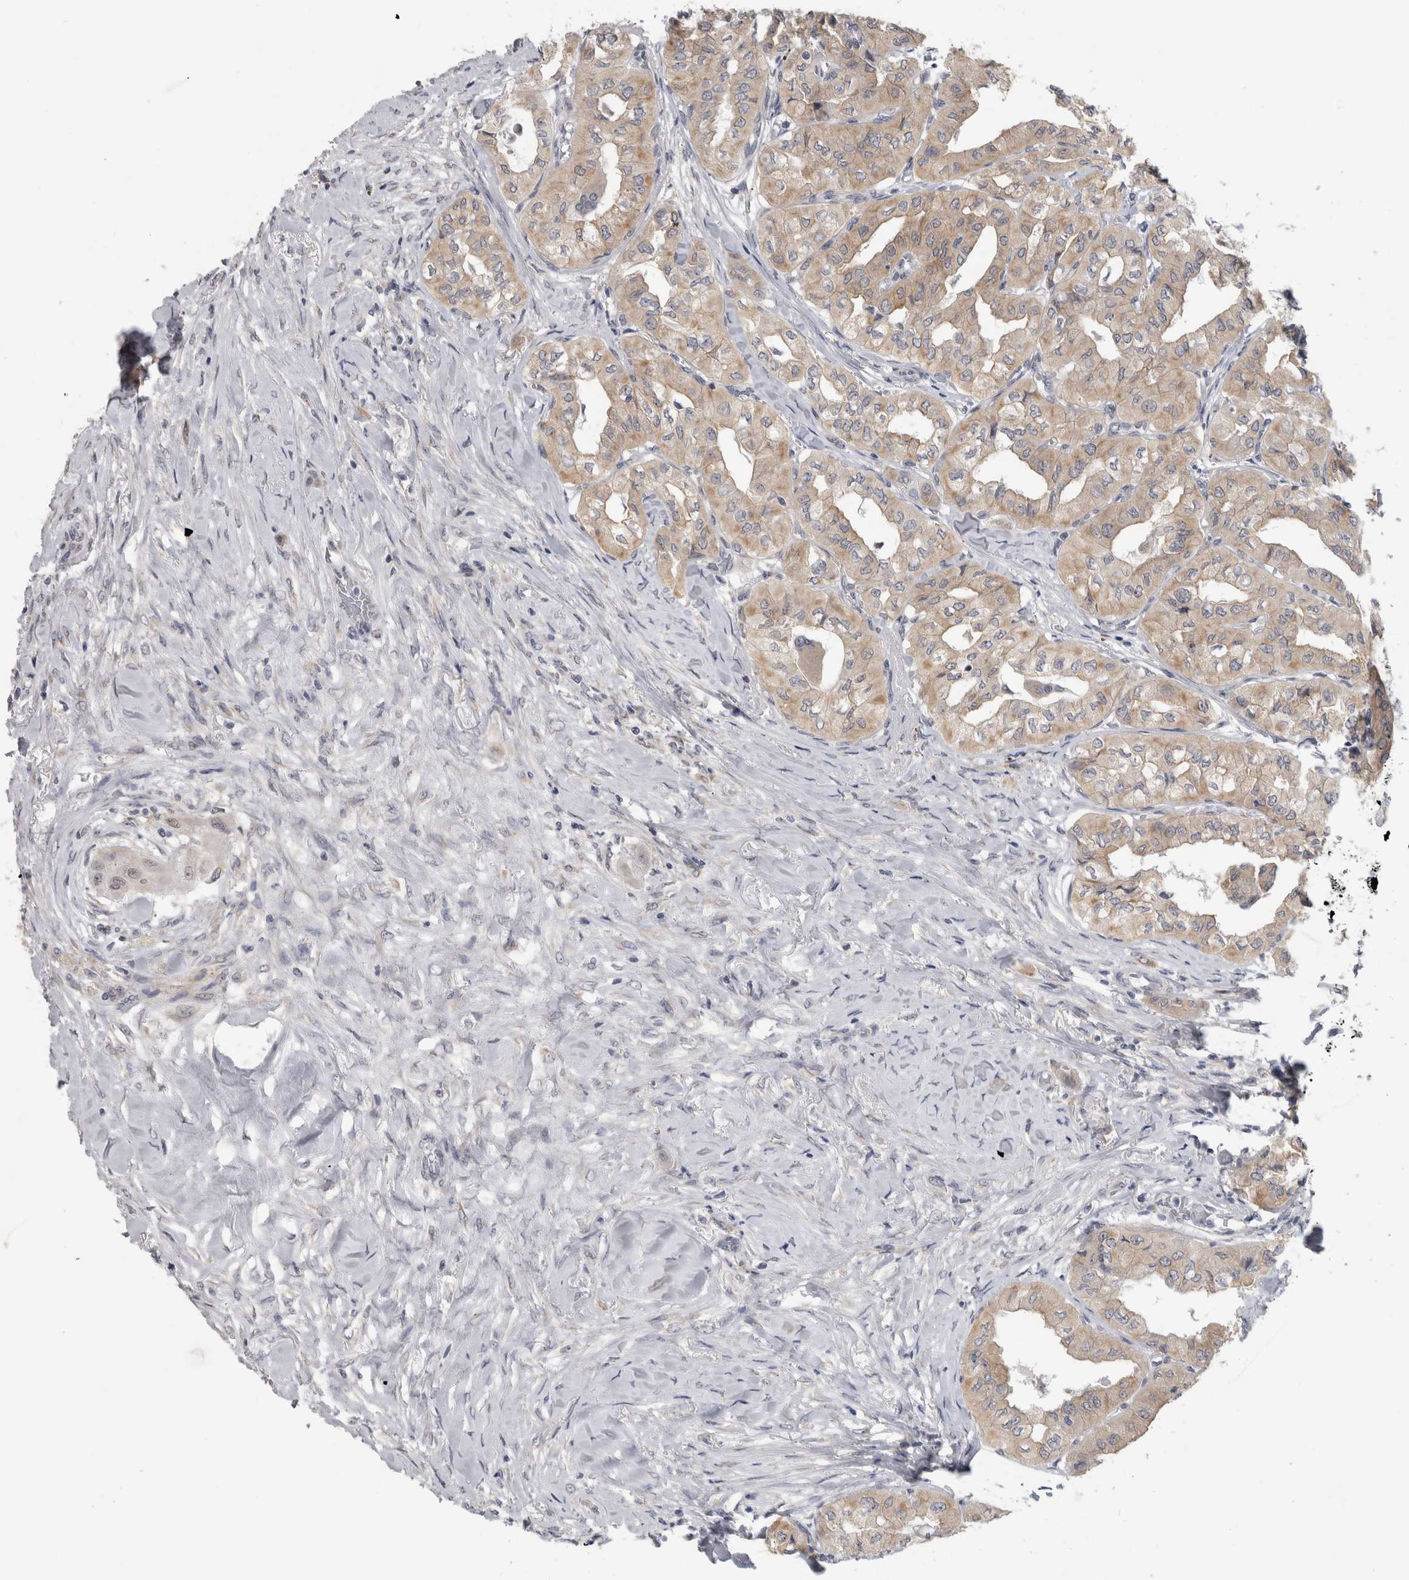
{"staining": {"intensity": "weak", "quantity": ">75%", "location": "cytoplasmic/membranous"}, "tissue": "thyroid cancer", "cell_type": "Tumor cells", "image_type": "cancer", "snomed": [{"axis": "morphology", "description": "Papillary adenocarcinoma, NOS"}, {"axis": "topography", "description": "Thyroid gland"}], "caption": "Tumor cells exhibit weak cytoplasmic/membranous staining in about >75% of cells in thyroid cancer (papillary adenocarcinoma).", "gene": "TMEM242", "patient": {"sex": "female", "age": 59}}